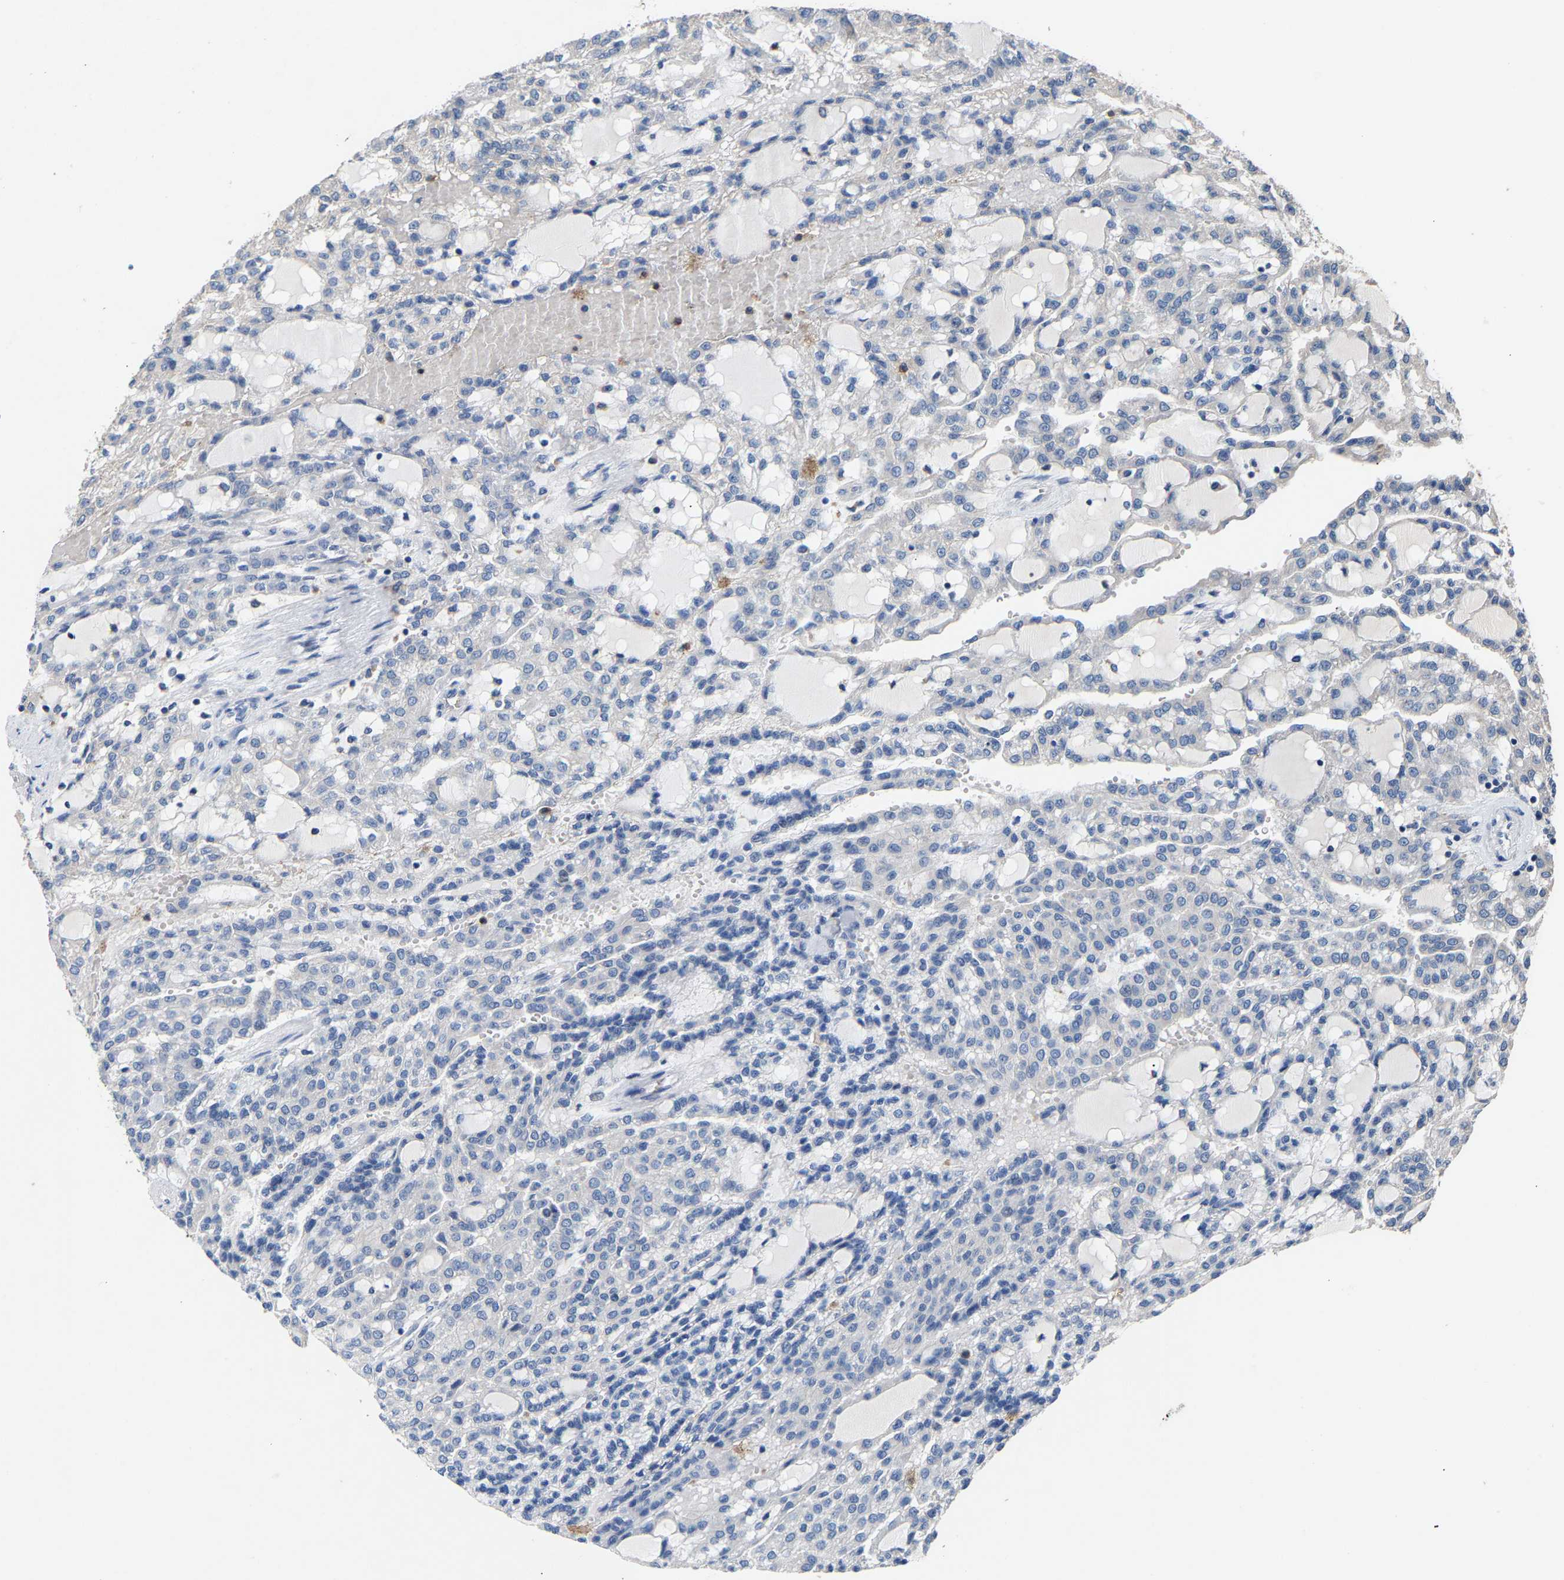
{"staining": {"intensity": "negative", "quantity": "none", "location": "none"}, "tissue": "renal cancer", "cell_type": "Tumor cells", "image_type": "cancer", "snomed": [{"axis": "morphology", "description": "Adenocarcinoma, NOS"}, {"axis": "topography", "description": "Kidney"}], "caption": "High power microscopy photomicrograph of an immunohistochemistry (IHC) photomicrograph of adenocarcinoma (renal), revealing no significant staining in tumor cells.", "gene": "CCDC171", "patient": {"sex": "male", "age": 63}}